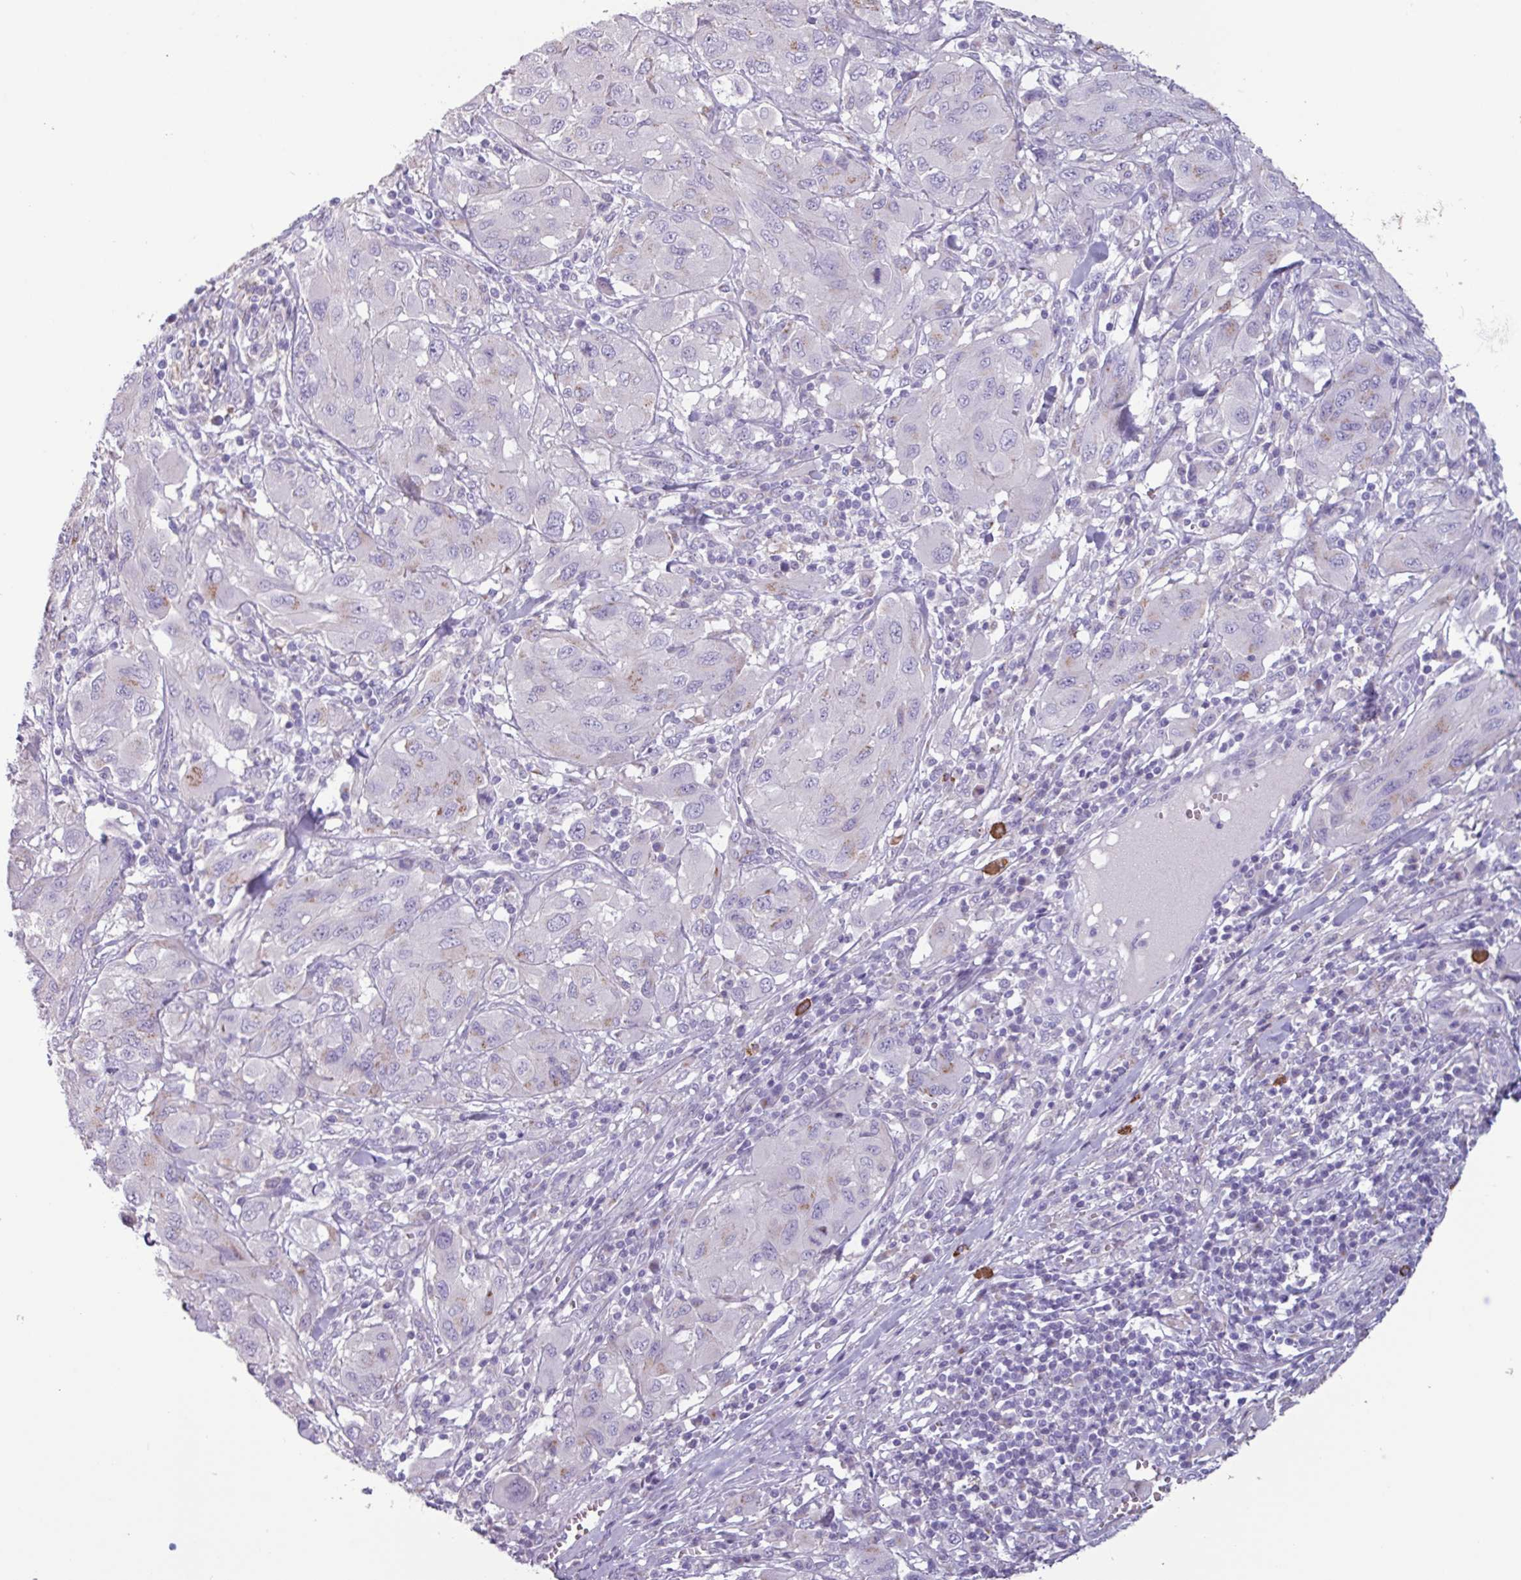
{"staining": {"intensity": "weak", "quantity": "<25%", "location": "cytoplasmic/membranous"}, "tissue": "melanoma", "cell_type": "Tumor cells", "image_type": "cancer", "snomed": [{"axis": "morphology", "description": "Malignant melanoma, NOS"}, {"axis": "topography", "description": "Skin"}], "caption": "An IHC histopathology image of melanoma is shown. There is no staining in tumor cells of melanoma.", "gene": "ADGRE1", "patient": {"sex": "female", "age": 91}}